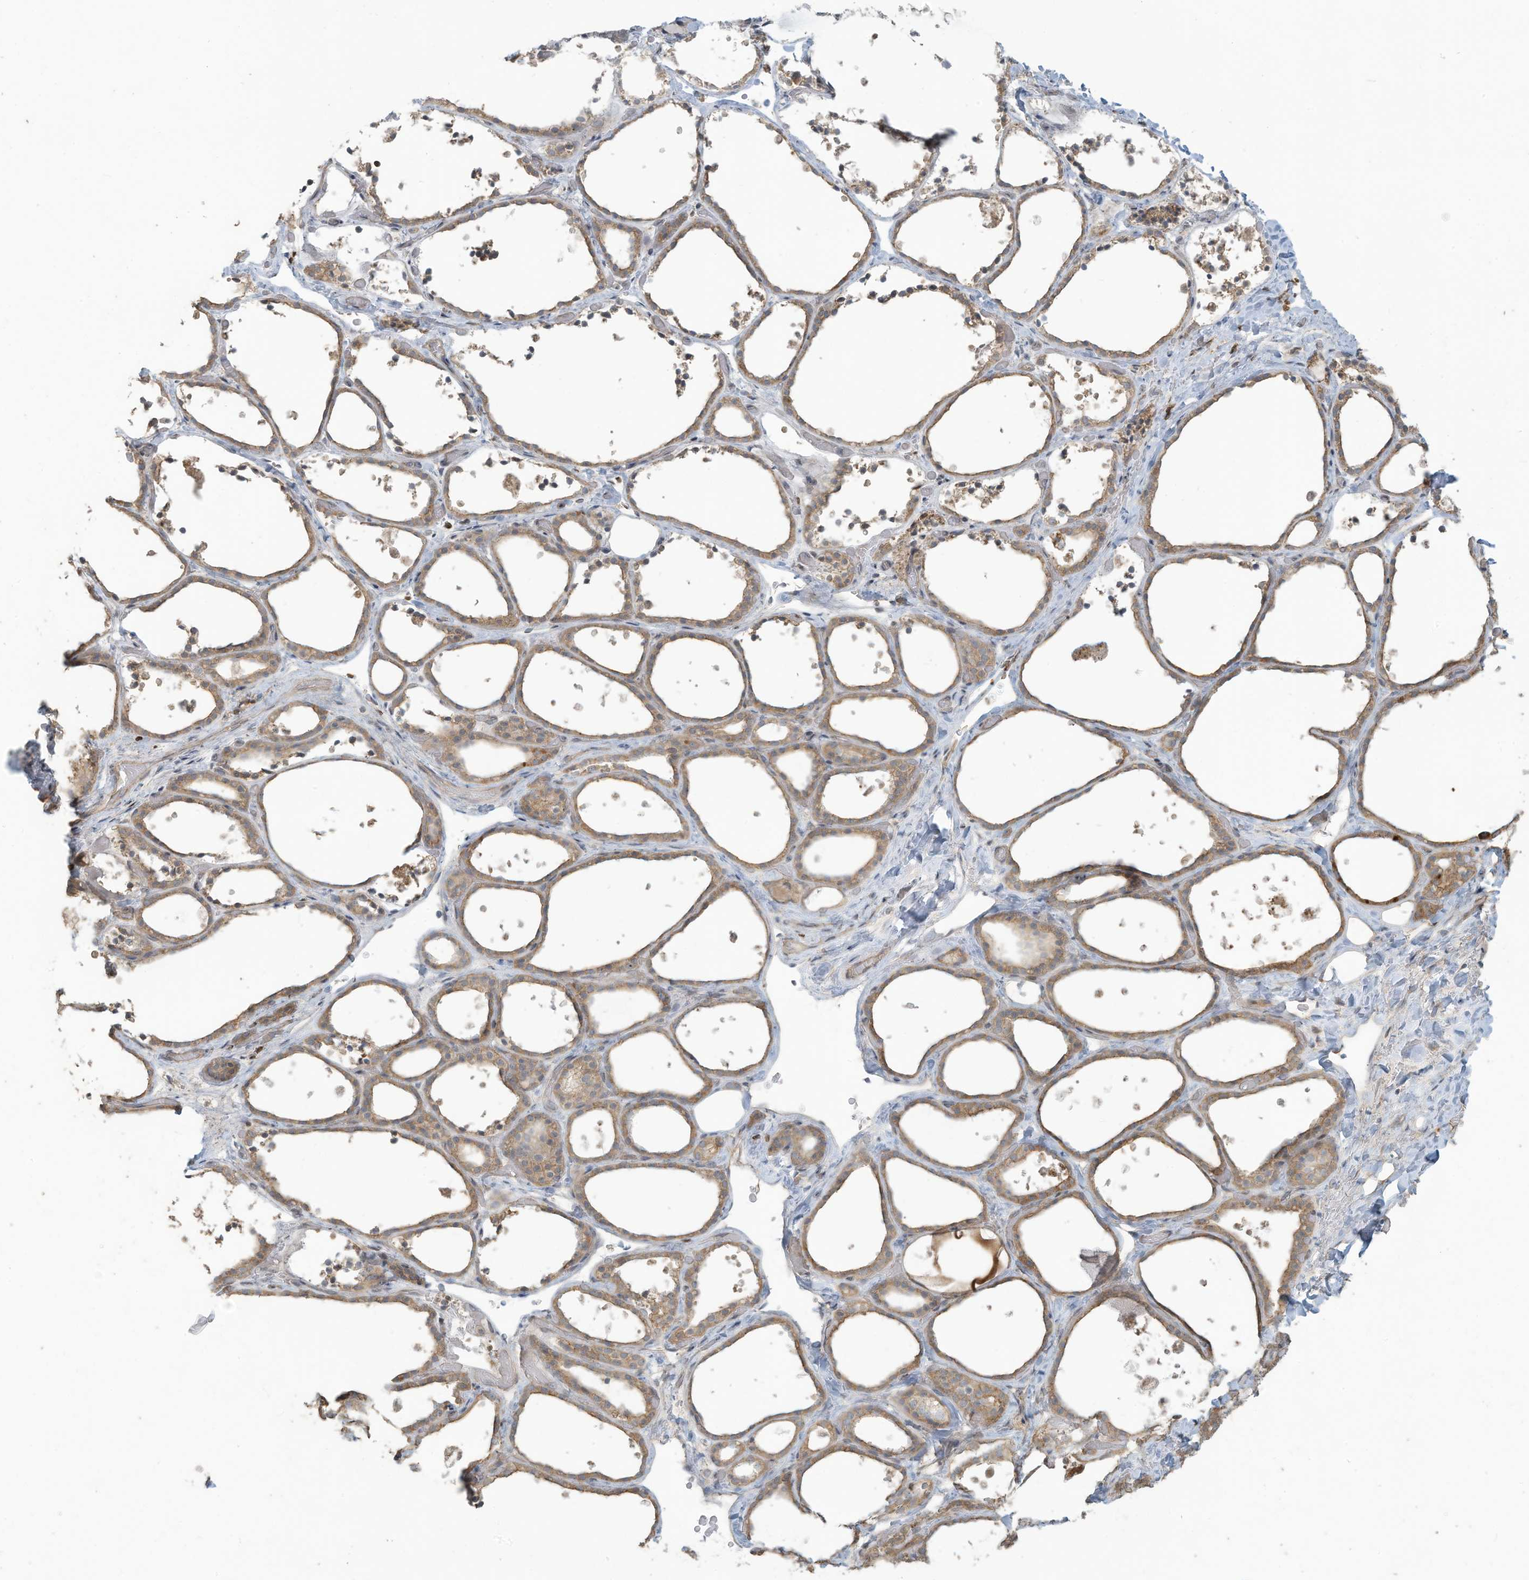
{"staining": {"intensity": "moderate", "quantity": ">75%", "location": "cytoplasmic/membranous"}, "tissue": "thyroid gland", "cell_type": "Glandular cells", "image_type": "normal", "snomed": [{"axis": "morphology", "description": "Normal tissue, NOS"}, {"axis": "topography", "description": "Thyroid gland"}], "caption": "Normal thyroid gland exhibits moderate cytoplasmic/membranous positivity in about >75% of glandular cells.", "gene": "MAGIX", "patient": {"sex": "female", "age": 44}}